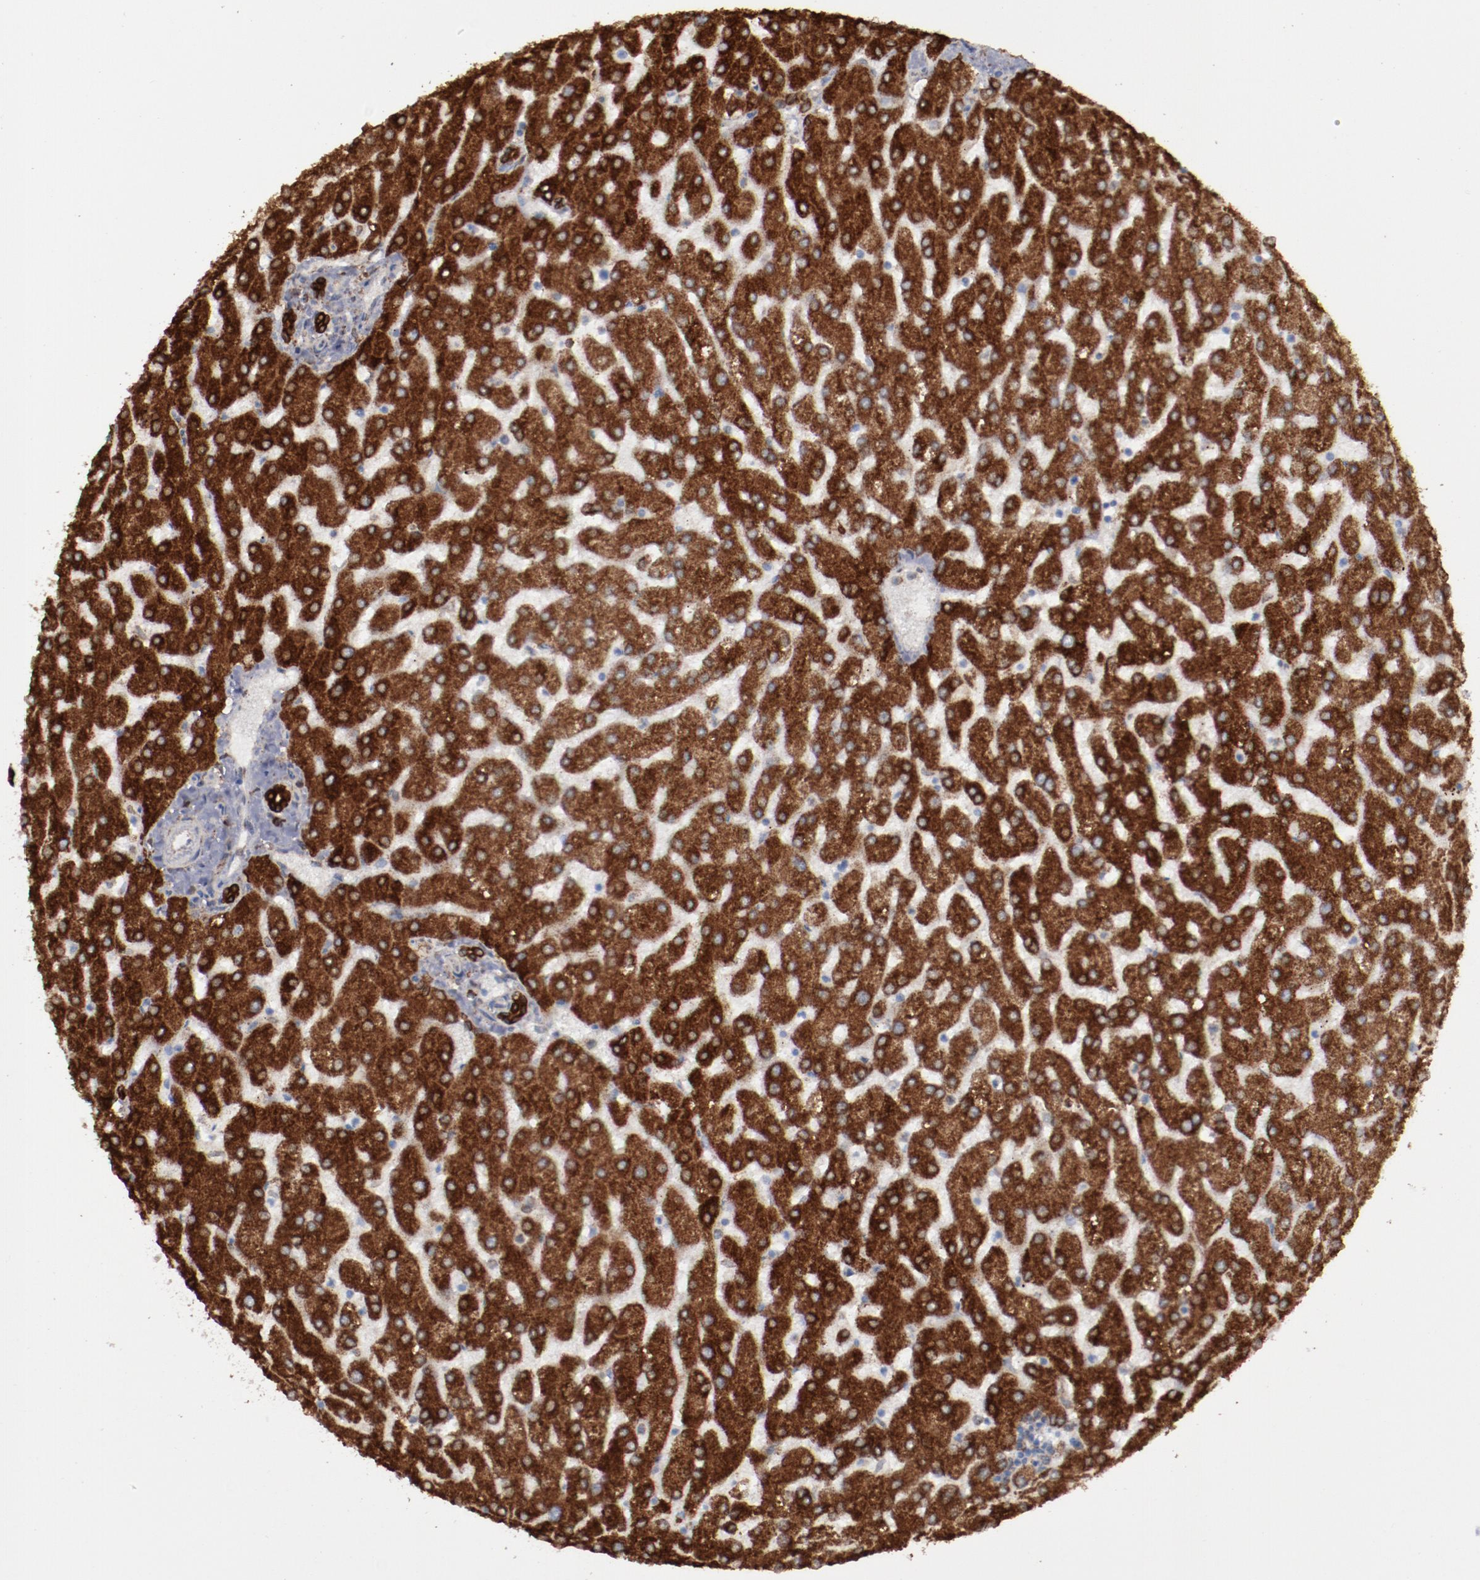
{"staining": {"intensity": "strong", "quantity": ">75%", "location": "cytoplasmic/membranous"}, "tissue": "liver", "cell_type": "Cholangiocytes", "image_type": "normal", "snomed": [{"axis": "morphology", "description": "Normal tissue, NOS"}, {"axis": "topography", "description": "Liver"}], "caption": "Approximately >75% of cholangiocytes in normal liver show strong cytoplasmic/membranous protein expression as visualized by brown immunohistochemical staining.", "gene": "ERLIN2", "patient": {"sex": "female", "age": 32}}